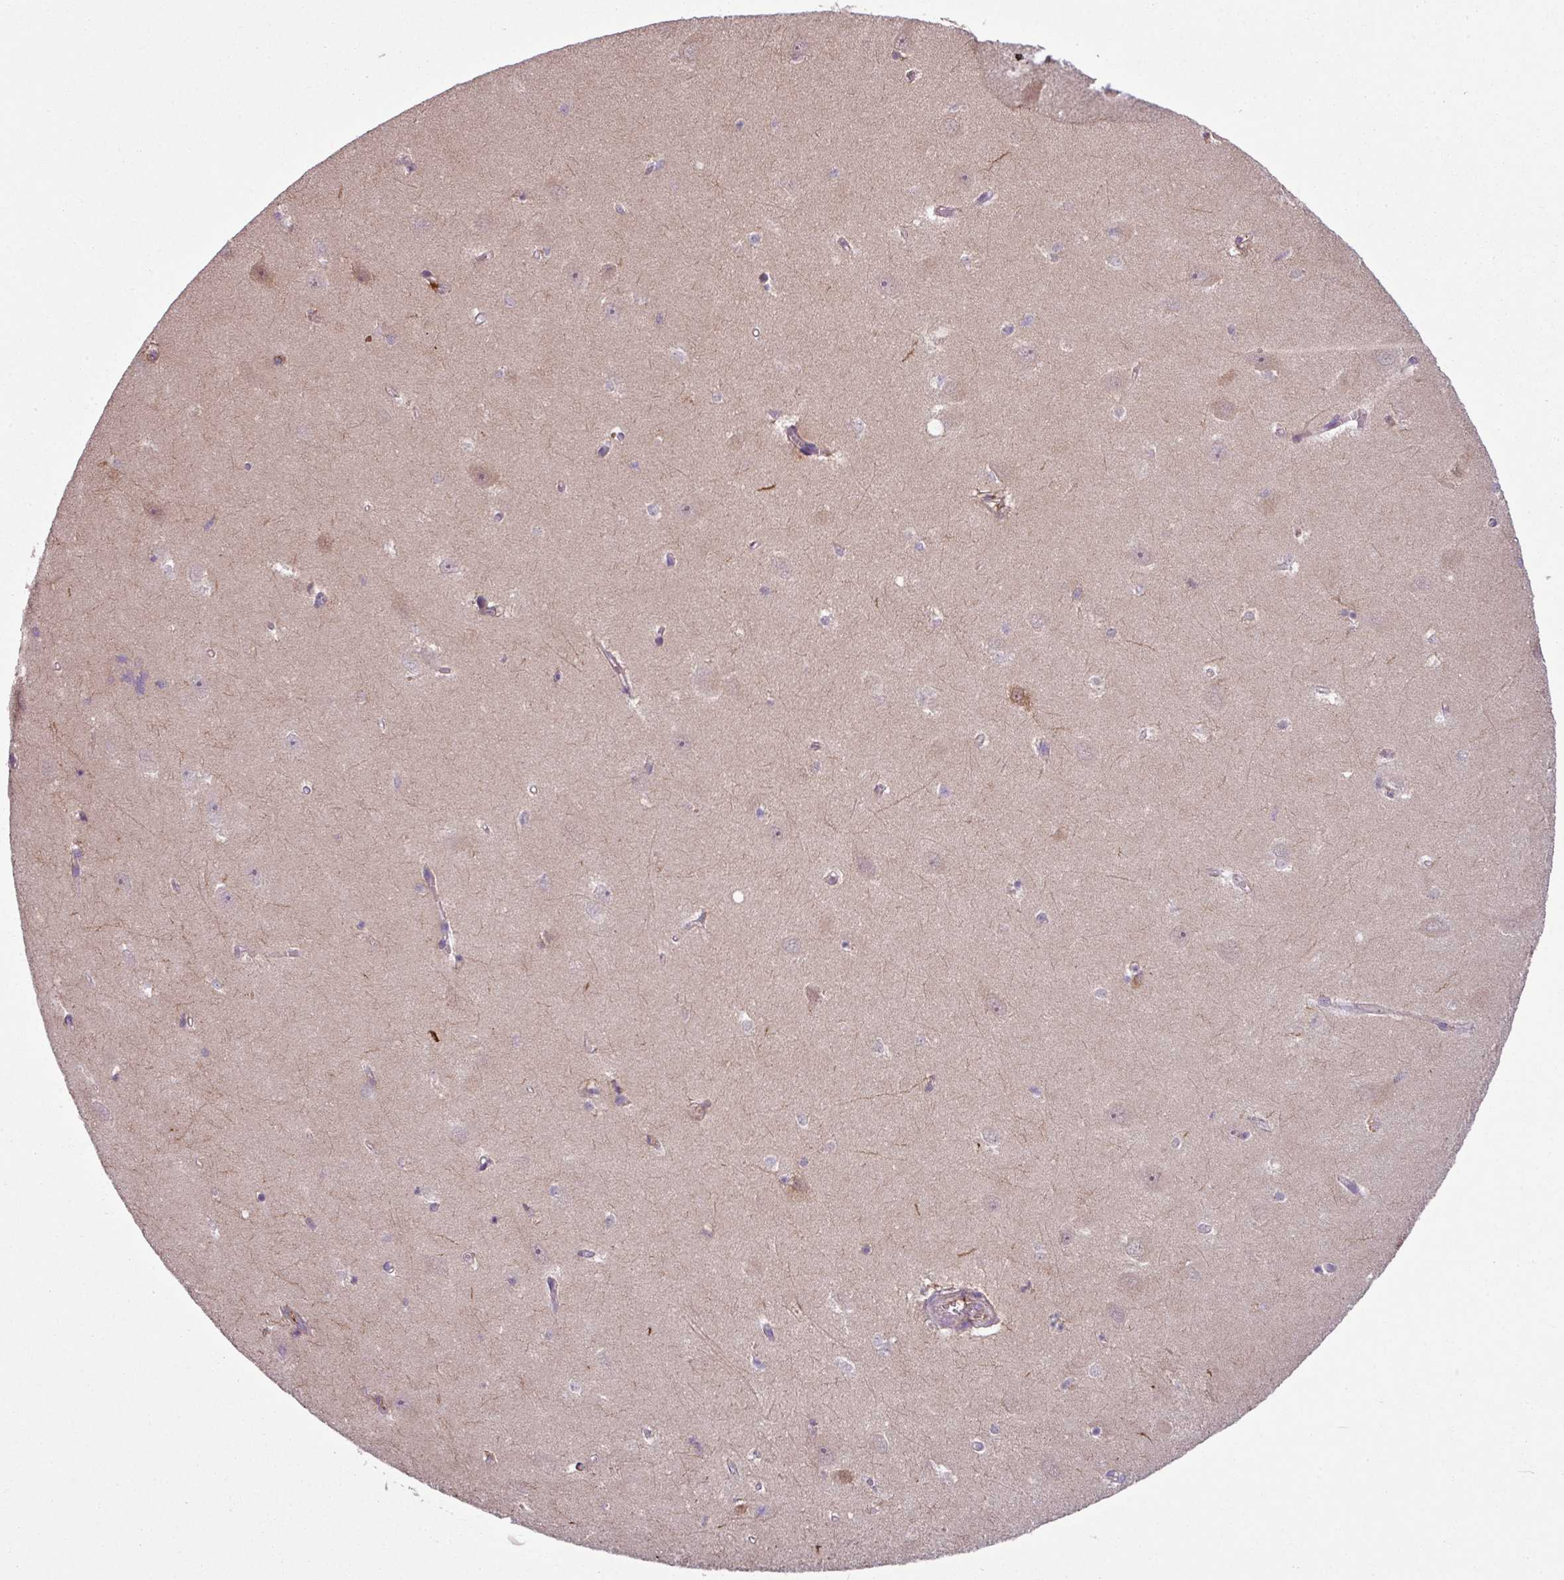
{"staining": {"intensity": "negative", "quantity": "none", "location": "none"}, "tissue": "hippocampus", "cell_type": "Glial cells", "image_type": "normal", "snomed": [{"axis": "morphology", "description": "Normal tissue, NOS"}, {"axis": "topography", "description": "Hippocampus"}], "caption": "Immunohistochemistry (IHC) photomicrograph of benign hippocampus stained for a protein (brown), which demonstrates no expression in glial cells.", "gene": "C4A", "patient": {"sex": "female", "age": 64}}